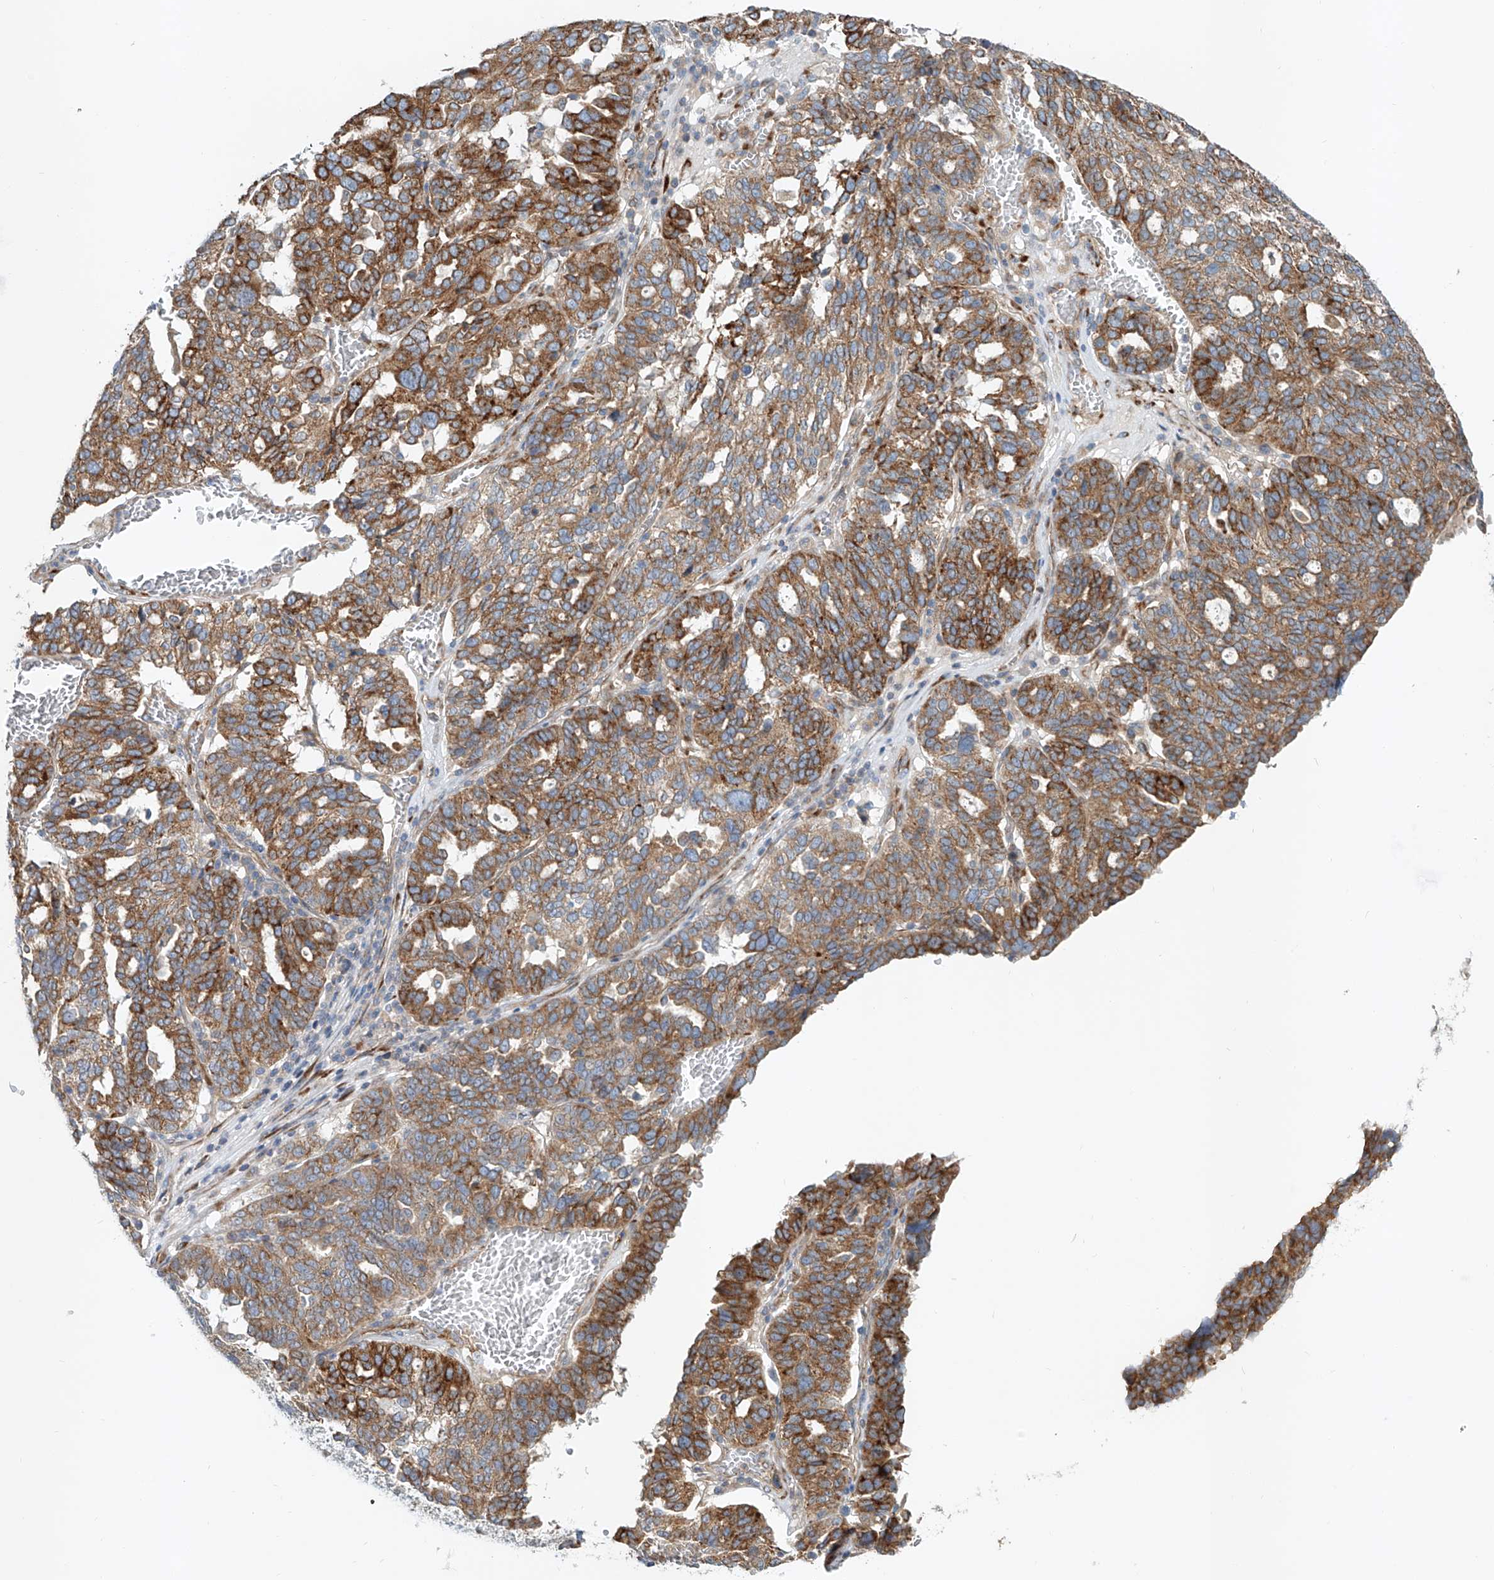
{"staining": {"intensity": "strong", "quantity": ">75%", "location": "cytoplasmic/membranous"}, "tissue": "ovarian cancer", "cell_type": "Tumor cells", "image_type": "cancer", "snomed": [{"axis": "morphology", "description": "Cystadenocarcinoma, serous, NOS"}, {"axis": "topography", "description": "Ovary"}], "caption": "Tumor cells demonstrate strong cytoplasmic/membranous positivity in approximately >75% of cells in ovarian cancer (serous cystadenocarcinoma).", "gene": "SNAP29", "patient": {"sex": "female", "age": 59}}